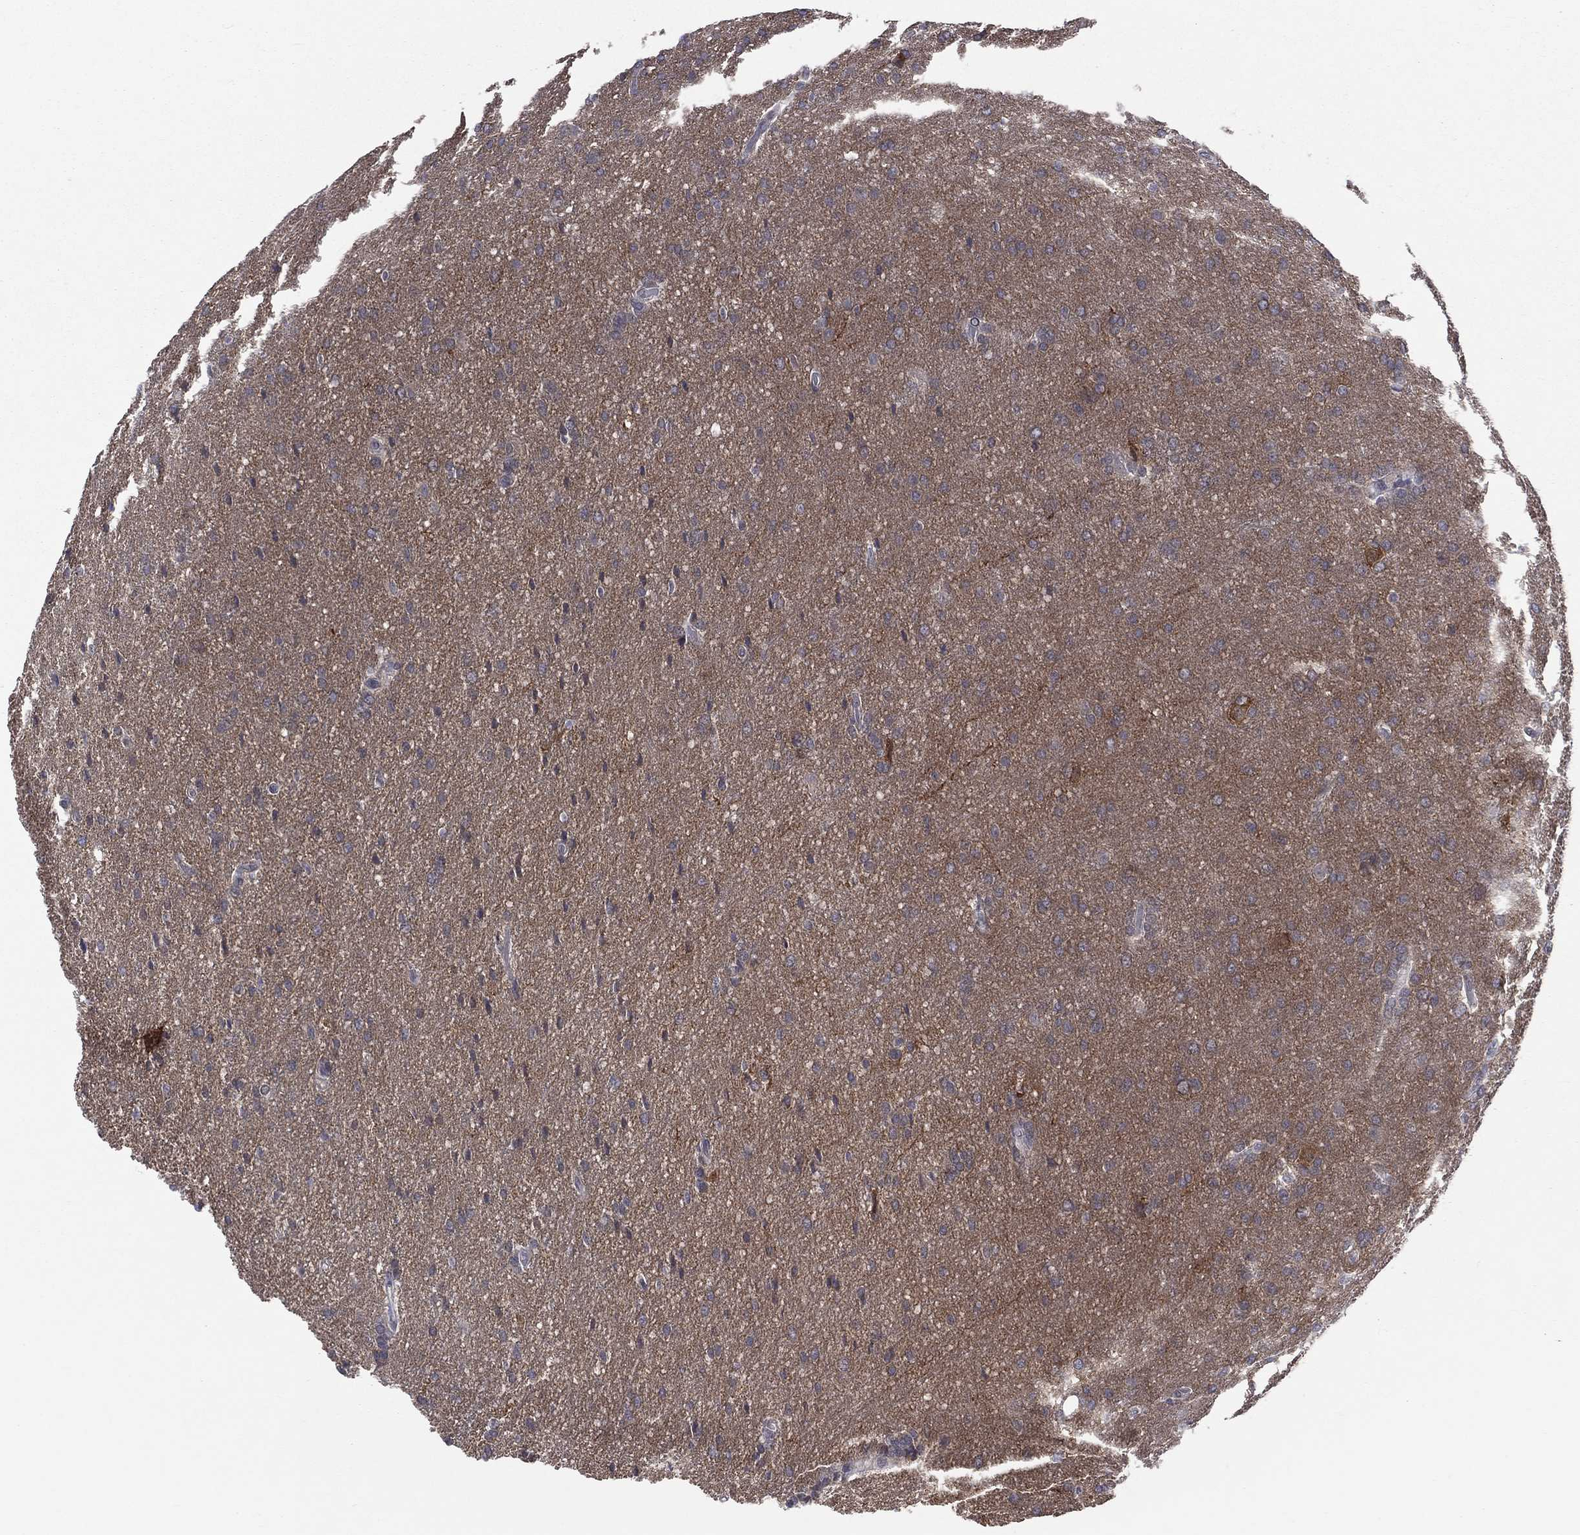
{"staining": {"intensity": "negative", "quantity": "none", "location": "none"}, "tissue": "glioma", "cell_type": "Tumor cells", "image_type": "cancer", "snomed": [{"axis": "morphology", "description": "Glioma, malignant, Low grade"}, {"axis": "topography", "description": "Brain"}], "caption": "Micrograph shows no protein positivity in tumor cells of malignant low-grade glioma tissue. (Stains: DAB (3,3'-diaminobenzidine) immunohistochemistry (IHC) with hematoxylin counter stain, Microscopy: brightfield microscopy at high magnification).", "gene": "DLG4", "patient": {"sex": "female", "age": 32}}